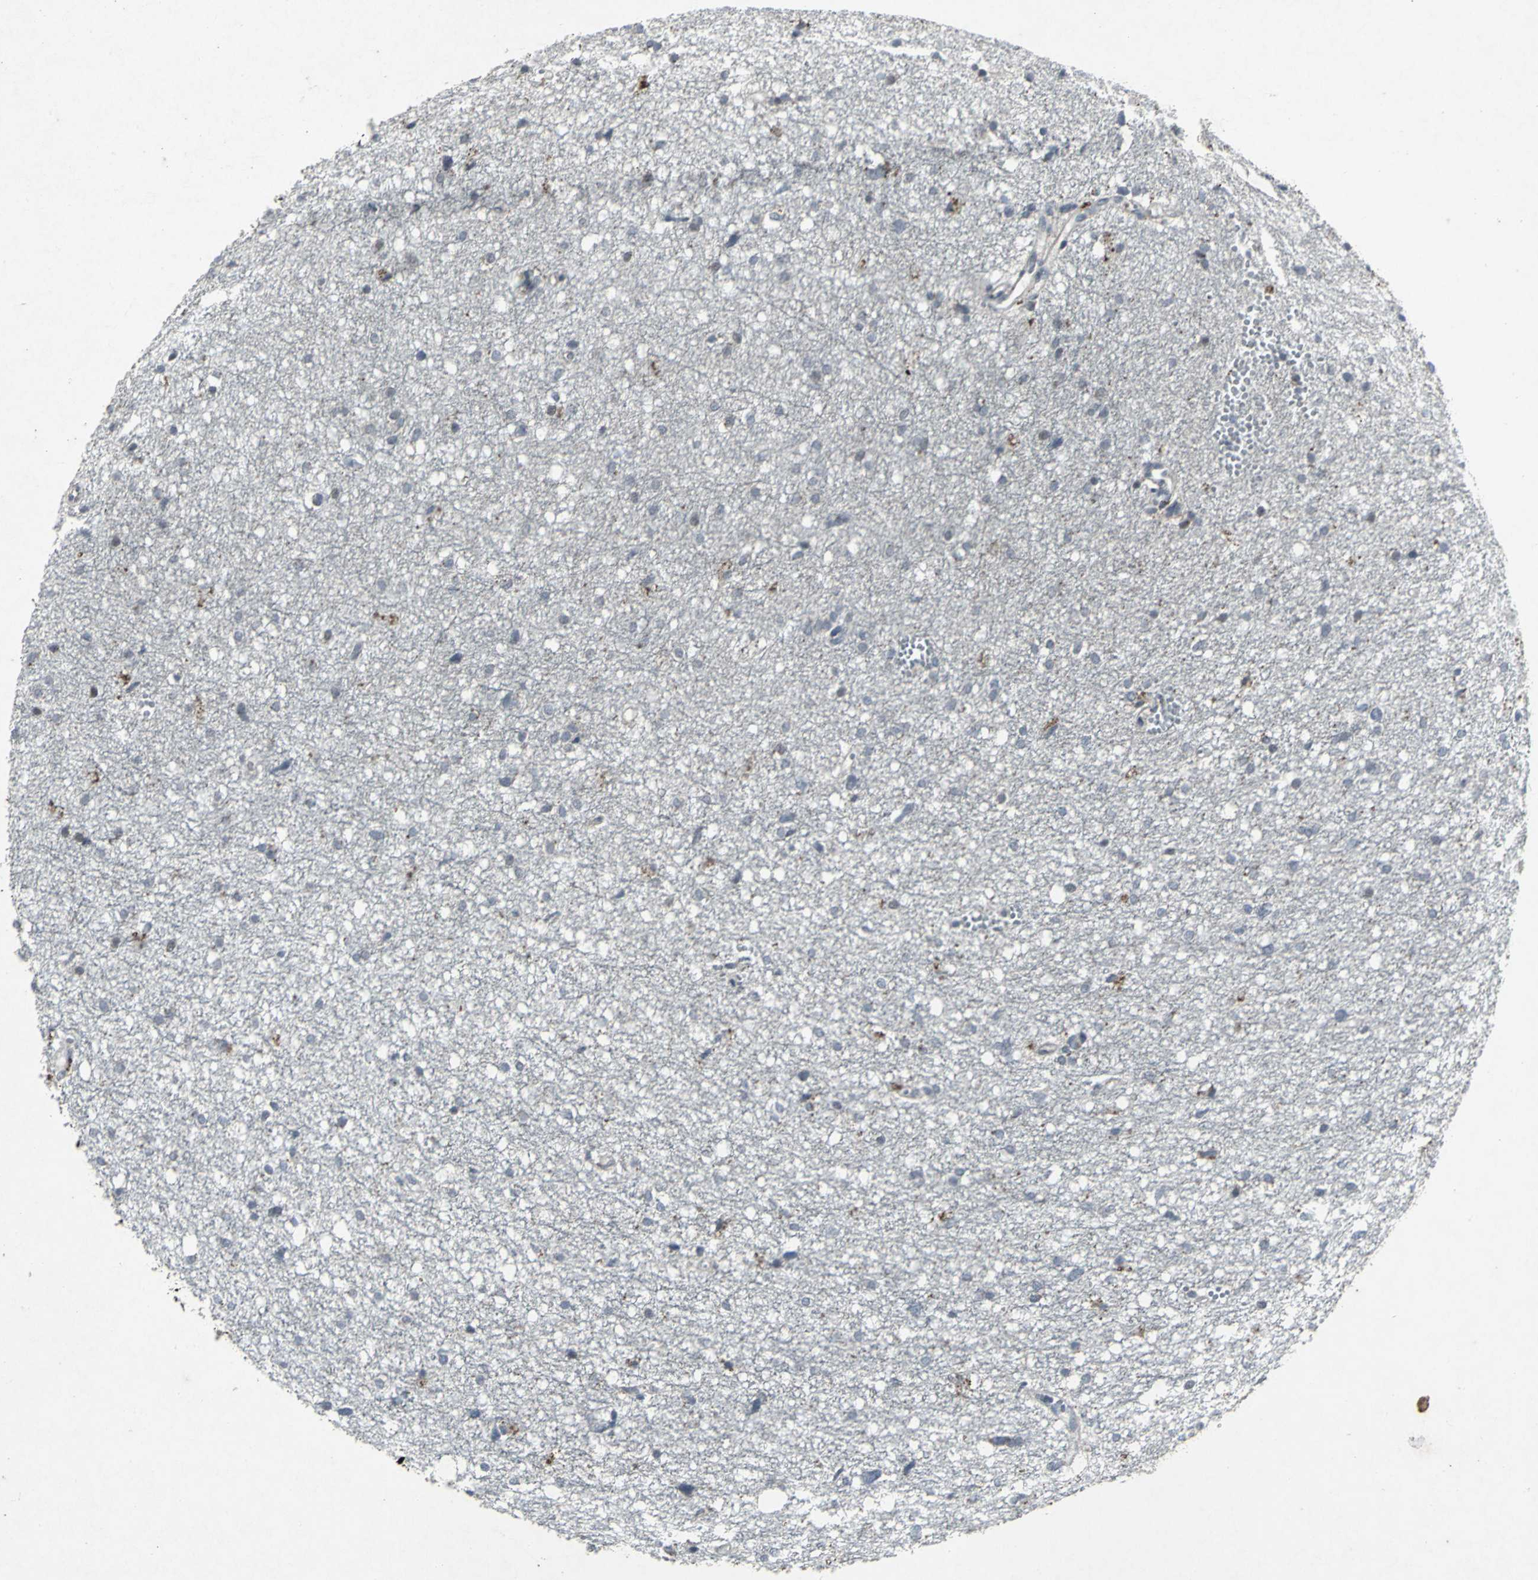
{"staining": {"intensity": "weak", "quantity": "<25%", "location": "cytoplasmic/membranous"}, "tissue": "glioma", "cell_type": "Tumor cells", "image_type": "cancer", "snomed": [{"axis": "morphology", "description": "Glioma, malignant, High grade"}, {"axis": "topography", "description": "Brain"}], "caption": "IHC histopathology image of neoplastic tissue: glioma stained with DAB displays no significant protein staining in tumor cells.", "gene": "BMP4", "patient": {"sex": "female", "age": 59}}